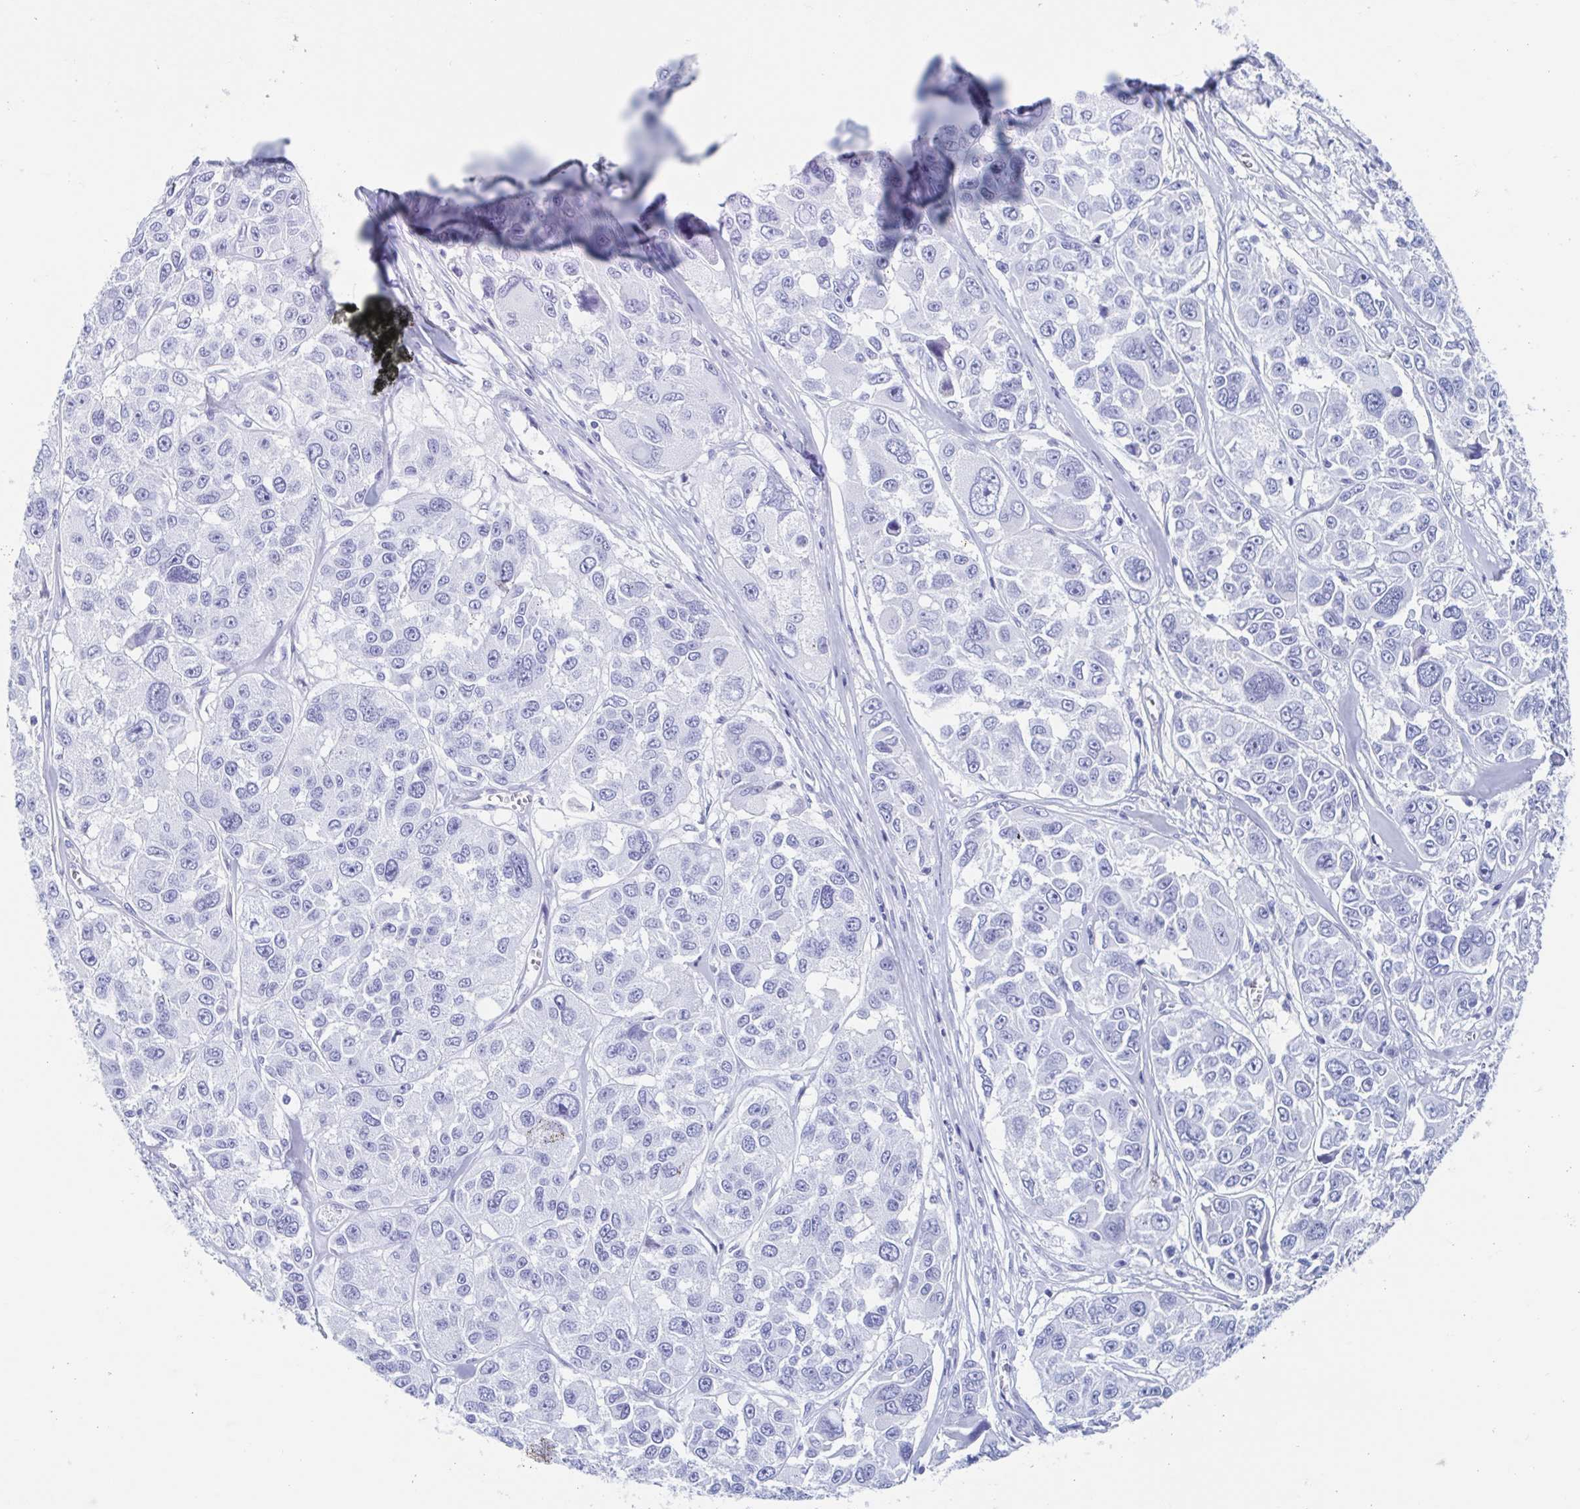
{"staining": {"intensity": "negative", "quantity": "none", "location": "none"}, "tissue": "melanoma", "cell_type": "Tumor cells", "image_type": "cancer", "snomed": [{"axis": "morphology", "description": "Malignant melanoma, NOS"}, {"axis": "topography", "description": "Skin"}], "caption": "Immunohistochemistry histopathology image of human malignant melanoma stained for a protein (brown), which reveals no expression in tumor cells.", "gene": "HDGFL1", "patient": {"sex": "female", "age": 66}}